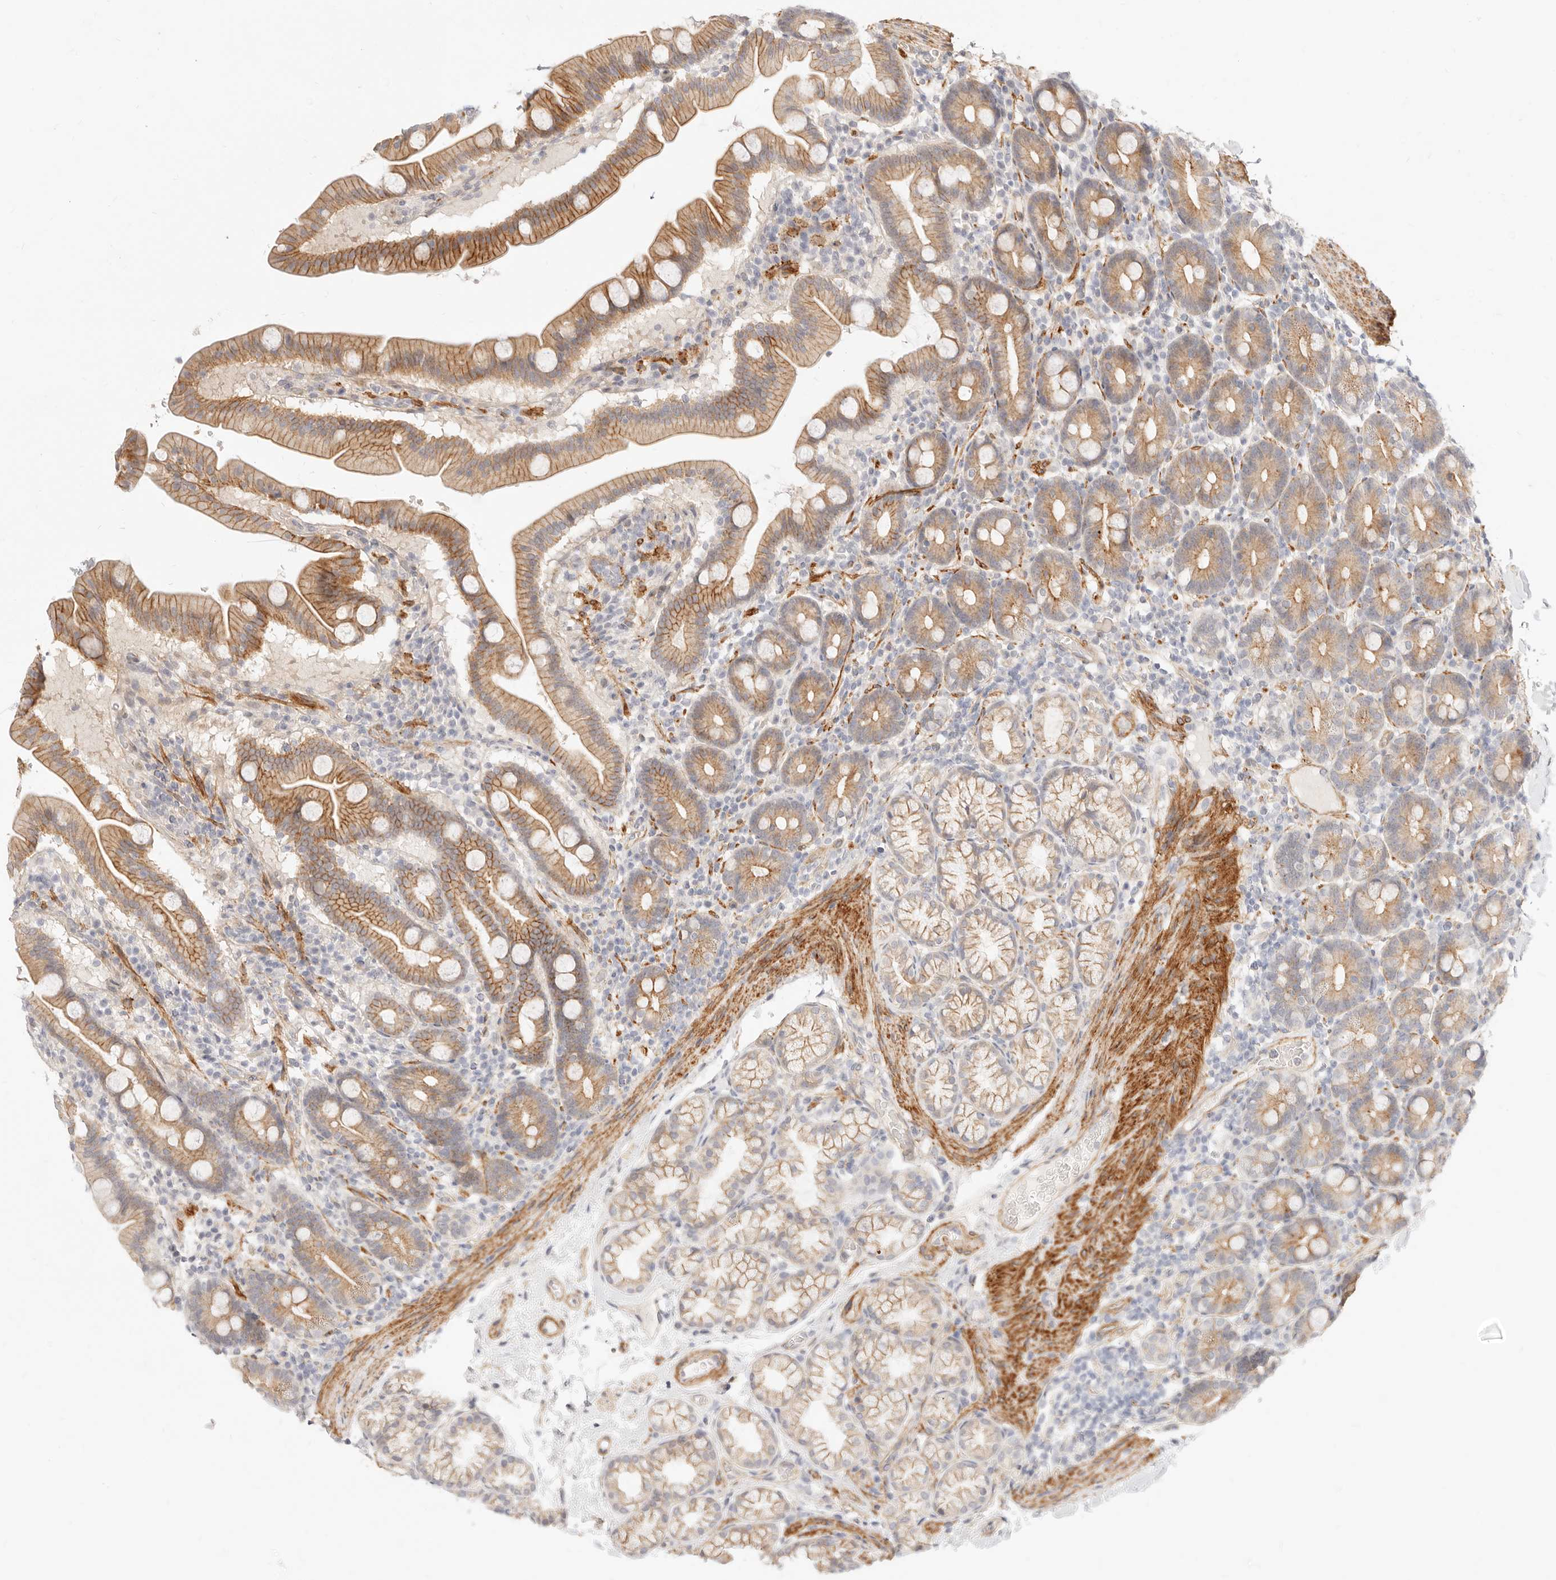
{"staining": {"intensity": "moderate", "quantity": ">75%", "location": "cytoplasmic/membranous"}, "tissue": "duodenum", "cell_type": "Glandular cells", "image_type": "normal", "snomed": [{"axis": "morphology", "description": "Normal tissue, NOS"}, {"axis": "topography", "description": "Duodenum"}], "caption": "Unremarkable duodenum reveals moderate cytoplasmic/membranous positivity in approximately >75% of glandular cells, visualized by immunohistochemistry. Nuclei are stained in blue.", "gene": "UBXN10", "patient": {"sex": "male", "age": 54}}